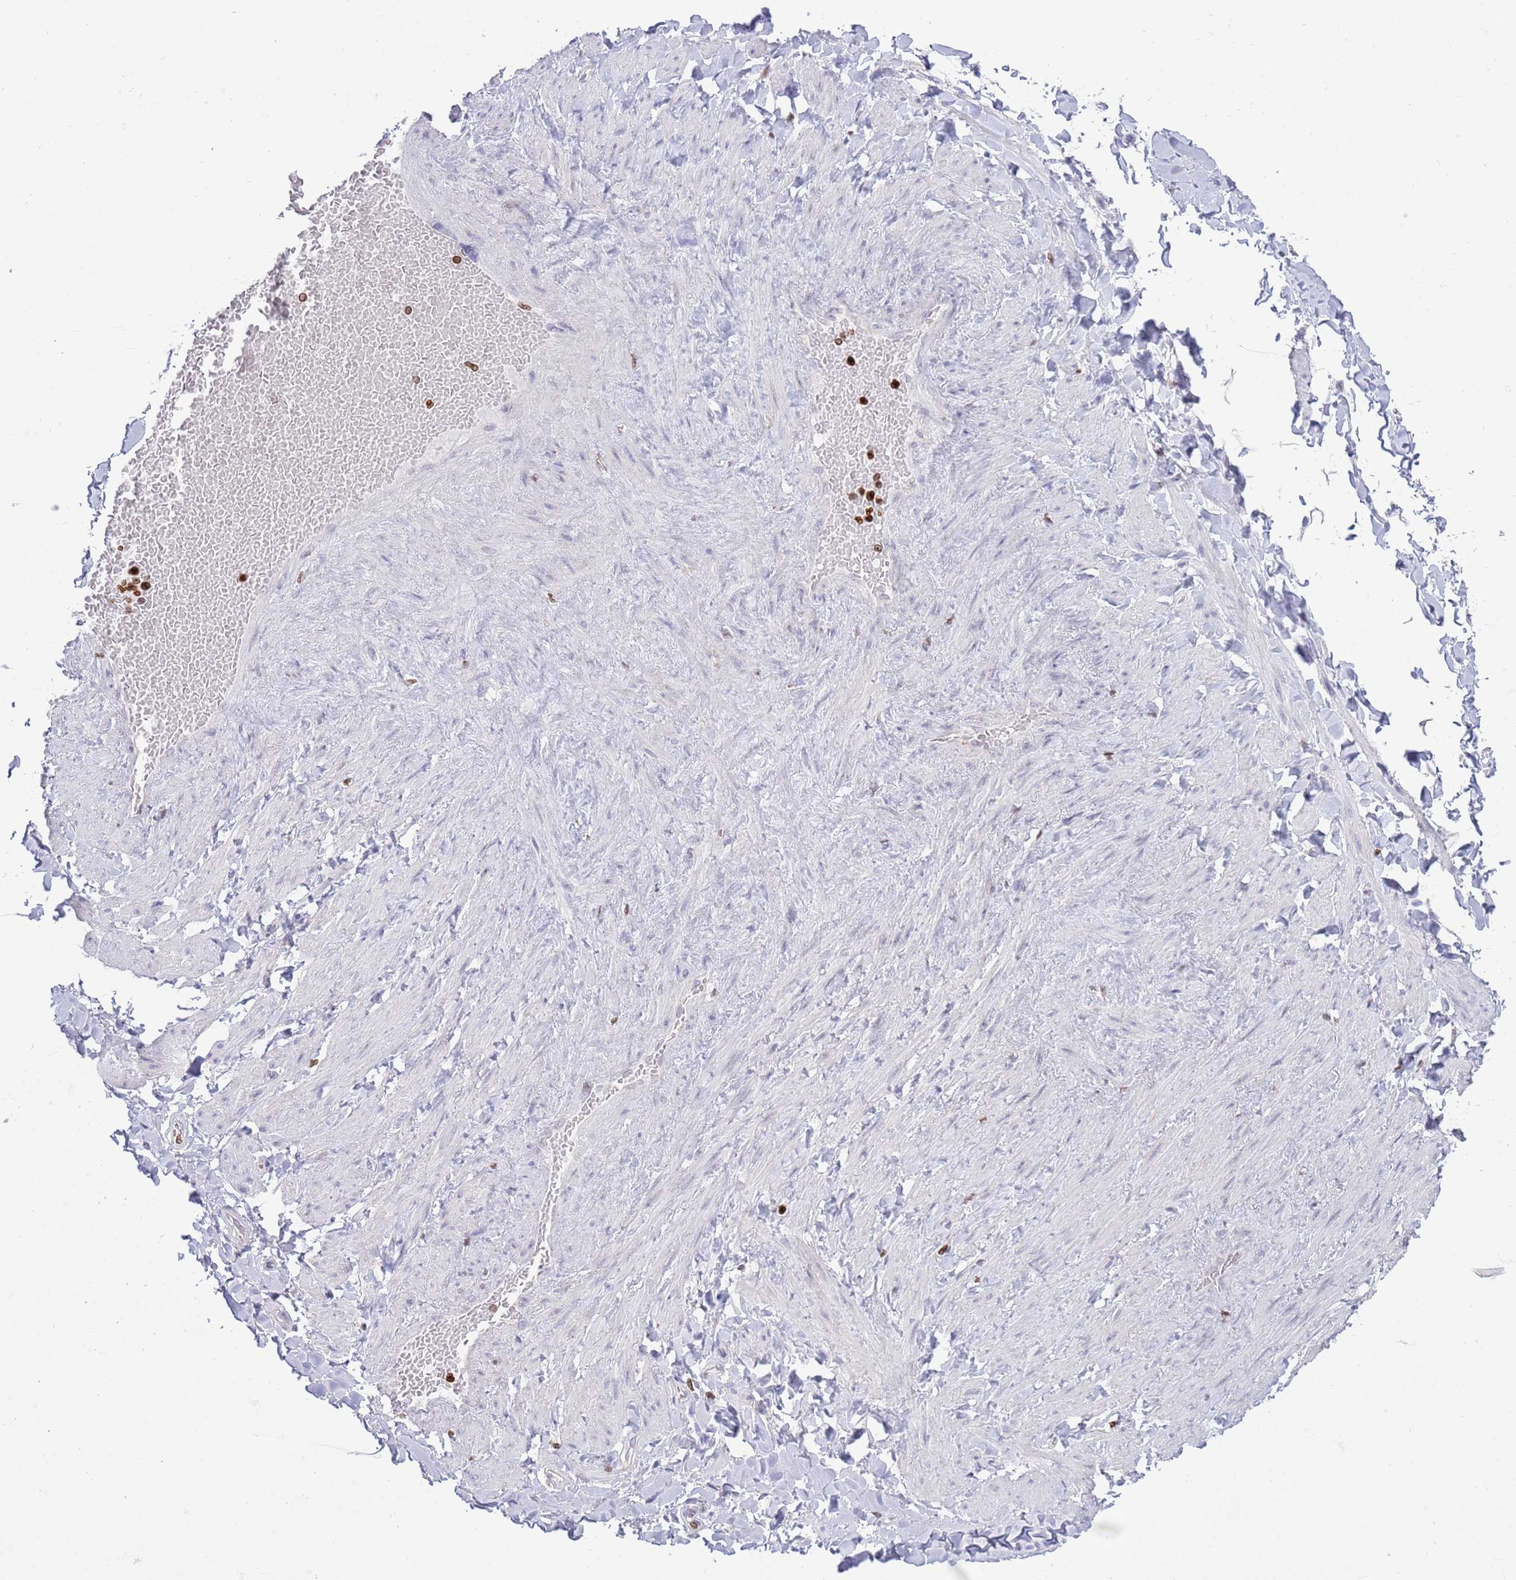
{"staining": {"intensity": "negative", "quantity": "none", "location": "none"}, "tissue": "adipose tissue", "cell_type": "Adipocytes", "image_type": "normal", "snomed": [{"axis": "morphology", "description": "Normal tissue, NOS"}, {"axis": "topography", "description": "Soft tissue"}, {"axis": "topography", "description": "Vascular tissue"}], "caption": "Immunohistochemical staining of unremarkable human adipose tissue reveals no significant positivity in adipocytes.", "gene": "LBR", "patient": {"sex": "male", "age": 54}}